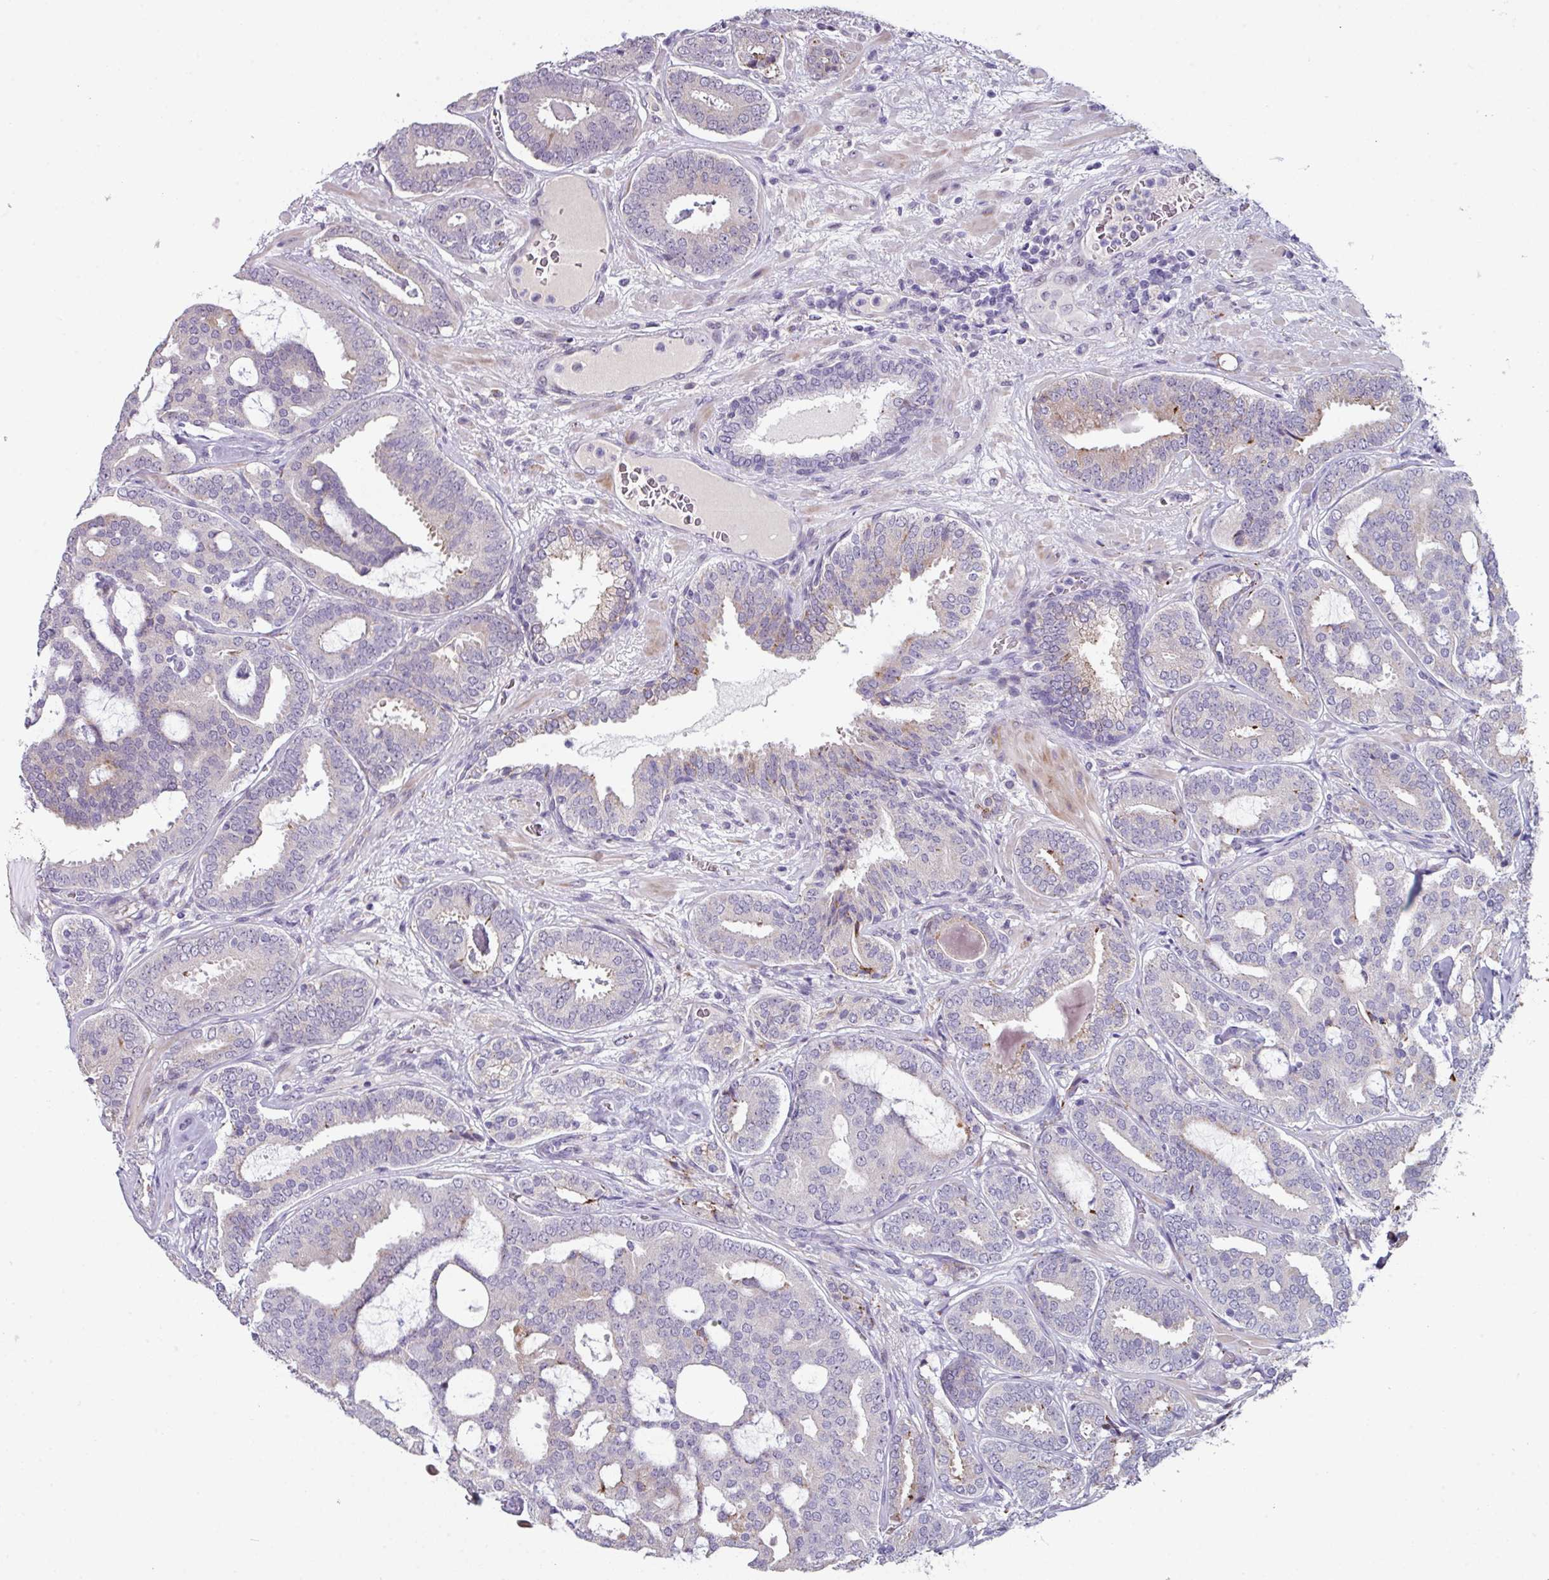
{"staining": {"intensity": "weak", "quantity": "<25%", "location": "cytoplasmic/membranous"}, "tissue": "prostate cancer", "cell_type": "Tumor cells", "image_type": "cancer", "snomed": [{"axis": "morphology", "description": "Adenocarcinoma, High grade"}, {"axis": "topography", "description": "Prostate"}], "caption": "IHC histopathology image of neoplastic tissue: prostate adenocarcinoma (high-grade) stained with DAB reveals no significant protein expression in tumor cells.", "gene": "BMS1", "patient": {"sex": "male", "age": 65}}